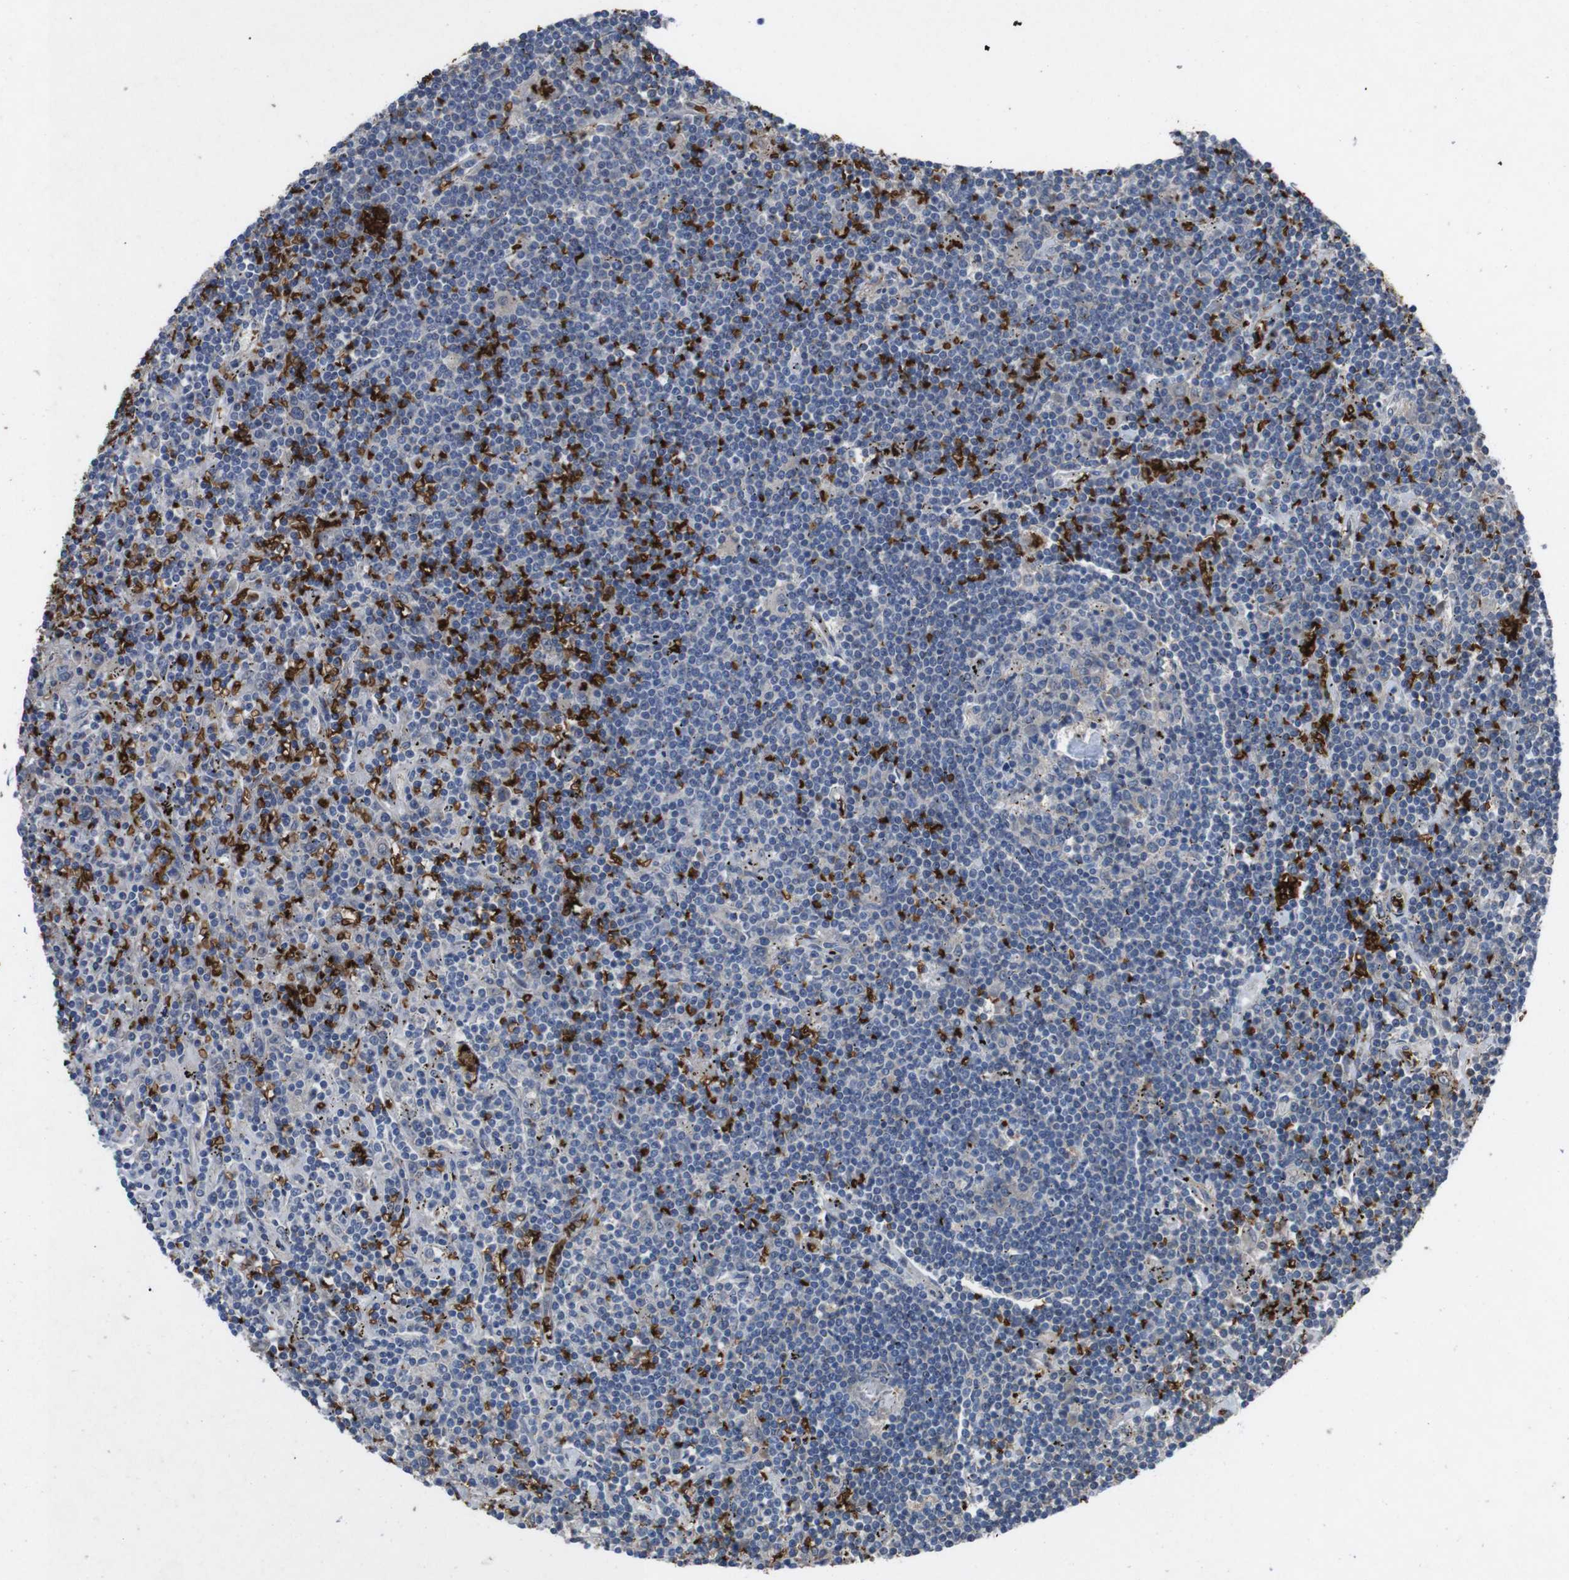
{"staining": {"intensity": "negative", "quantity": "none", "location": "none"}, "tissue": "lymphoma", "cell_type": "Tumor cells", "image_type": "cancer", "snomed": [{"axis": "morphology", "description": "Malignant lymphoma, non-Hodgkin's type, Low grade"}, {"axis": "topography", "description": "Spleen"}], "caption": "This is an immunohistochemistry micrograph of lymphoma. There is no positivity in tumor cells.", "gene": "SPTB", "patient": {"sex": "male", "age": 76}}